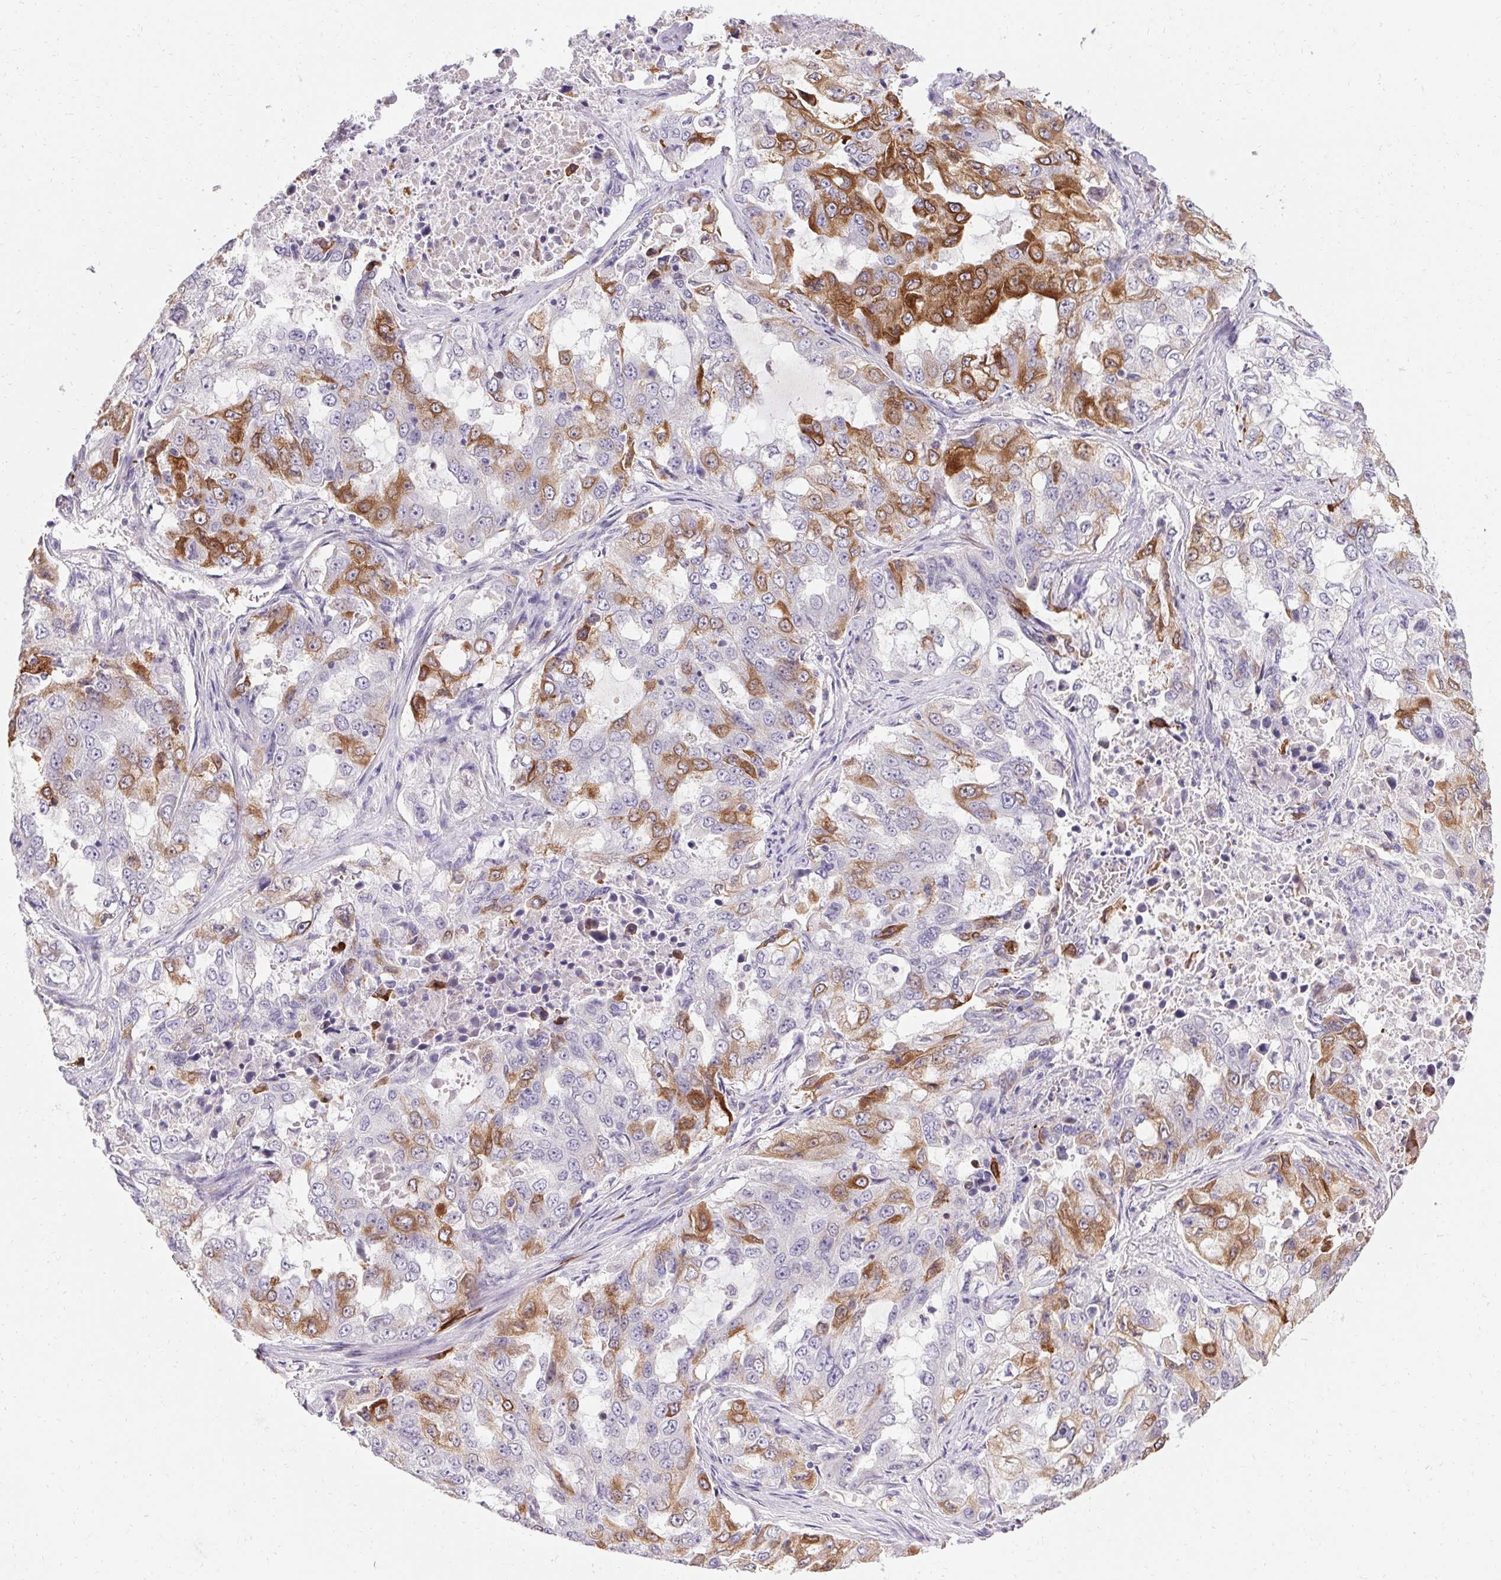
{"staining": {"intensity": "moderate", "quantity": "25%-75%", "location": "cytoplasmic/membranous"}, "tissue": "lung cancer", "cell_type": "Tumor cells", "image_type": "cancer", "snomed": [{"axis": "morphology", "description": "Adenocarcinoma, NOS"}, {"axis": "topography", "description": "Lung"}], "caption": "The immunohistochemical stain labels moderate cytoplasmic/membranous positivity in tumor cells of lung cancer (adenocarcinoma) tissue. (DAB (3,3'-diaminobenzidine) = brown stain, brightfield microscopy at high magnification).", "gene": "HSD17B3", "patient": {"sex": "female", "age": 61}}